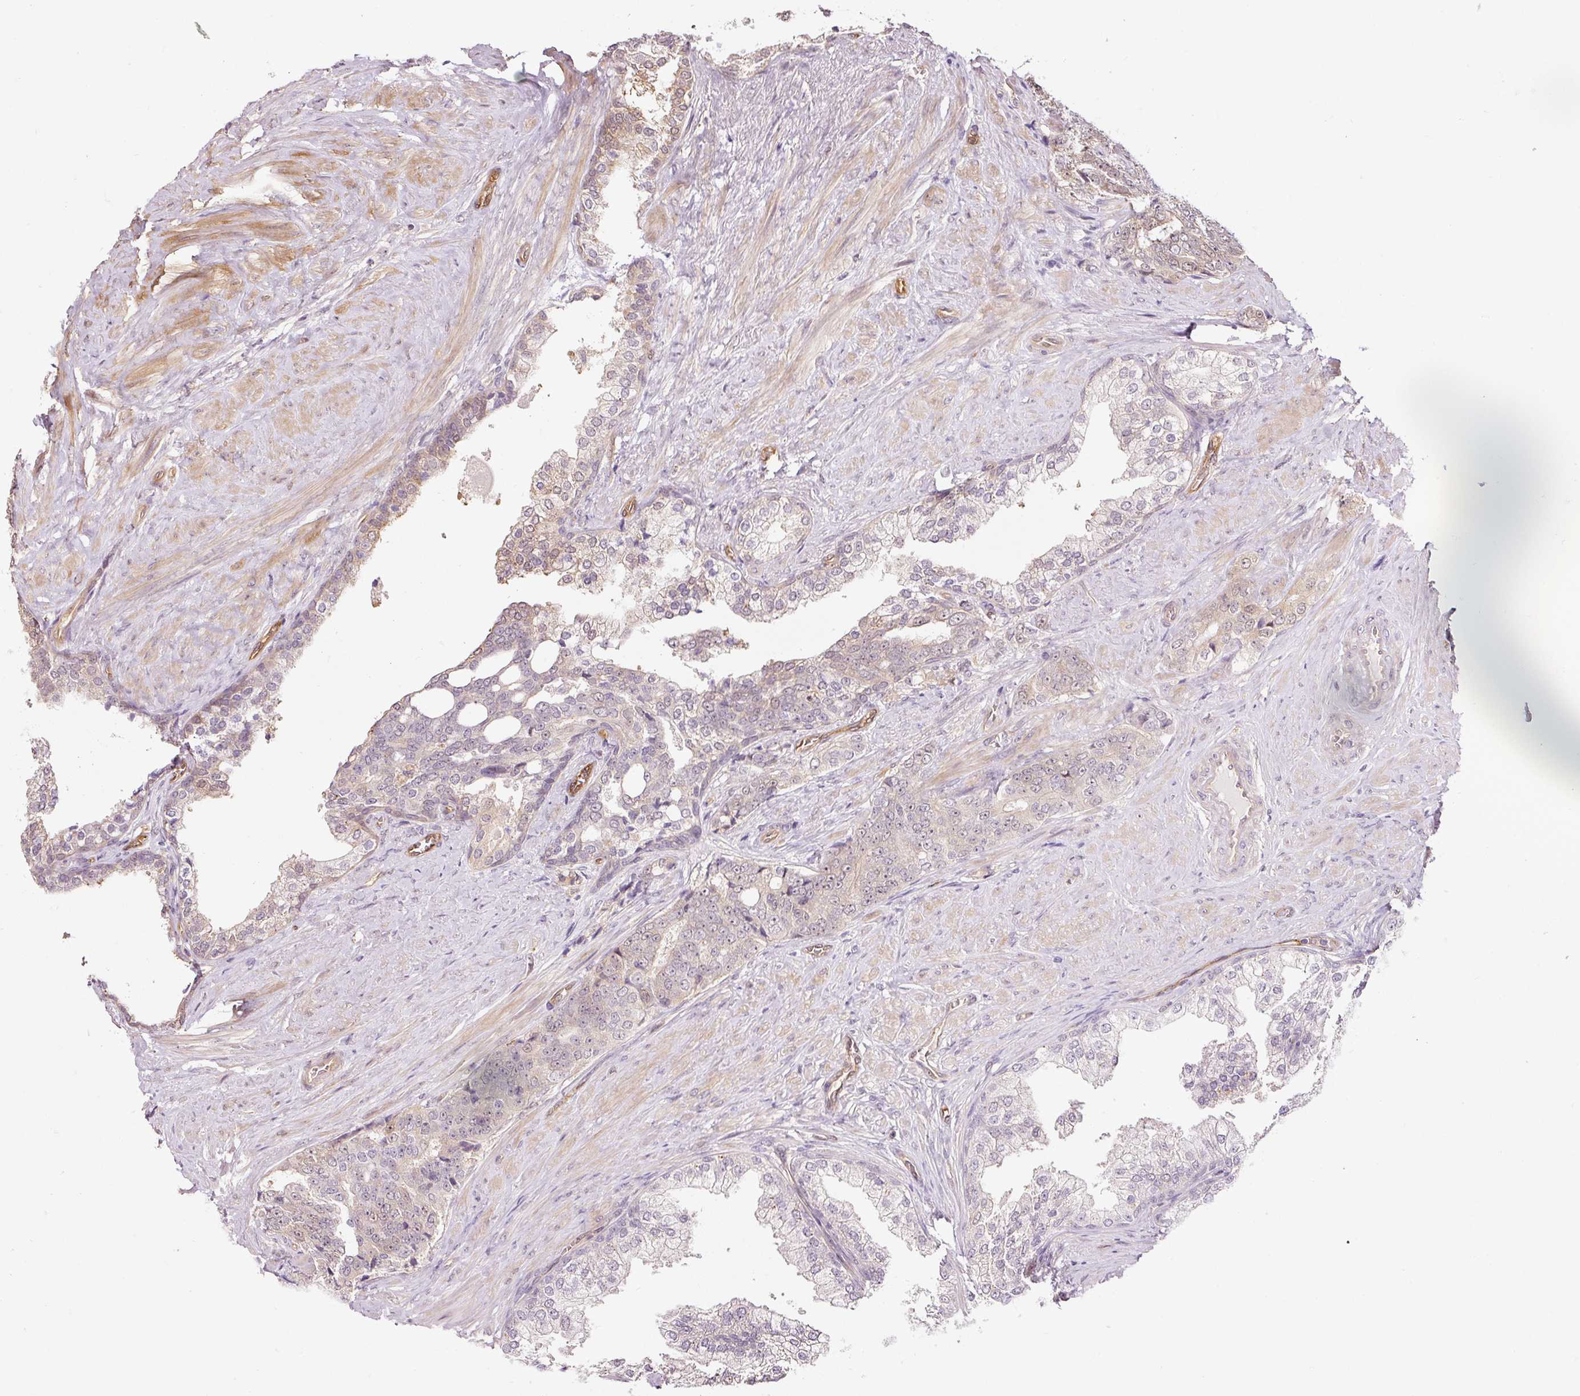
{"staining": {"intensity": "weak", "quantity": "<25%", "location": "nuclear"}, "tissue": "prostate cancer", "cell_type": "Tumor cells", "image_type": "cancer", "snomed": [{"axis": "morphology", "description": "Adenocarcinoma, High grade"}, {"axis": "topography", "description": "Prostate"}], "caption": "Human prostate cancer stained for a protein using immunohistochemistry demonstrates no staining in tumor cells.", "gene": "FBXL14", "patient": {"sex": "male", "age": 67}}